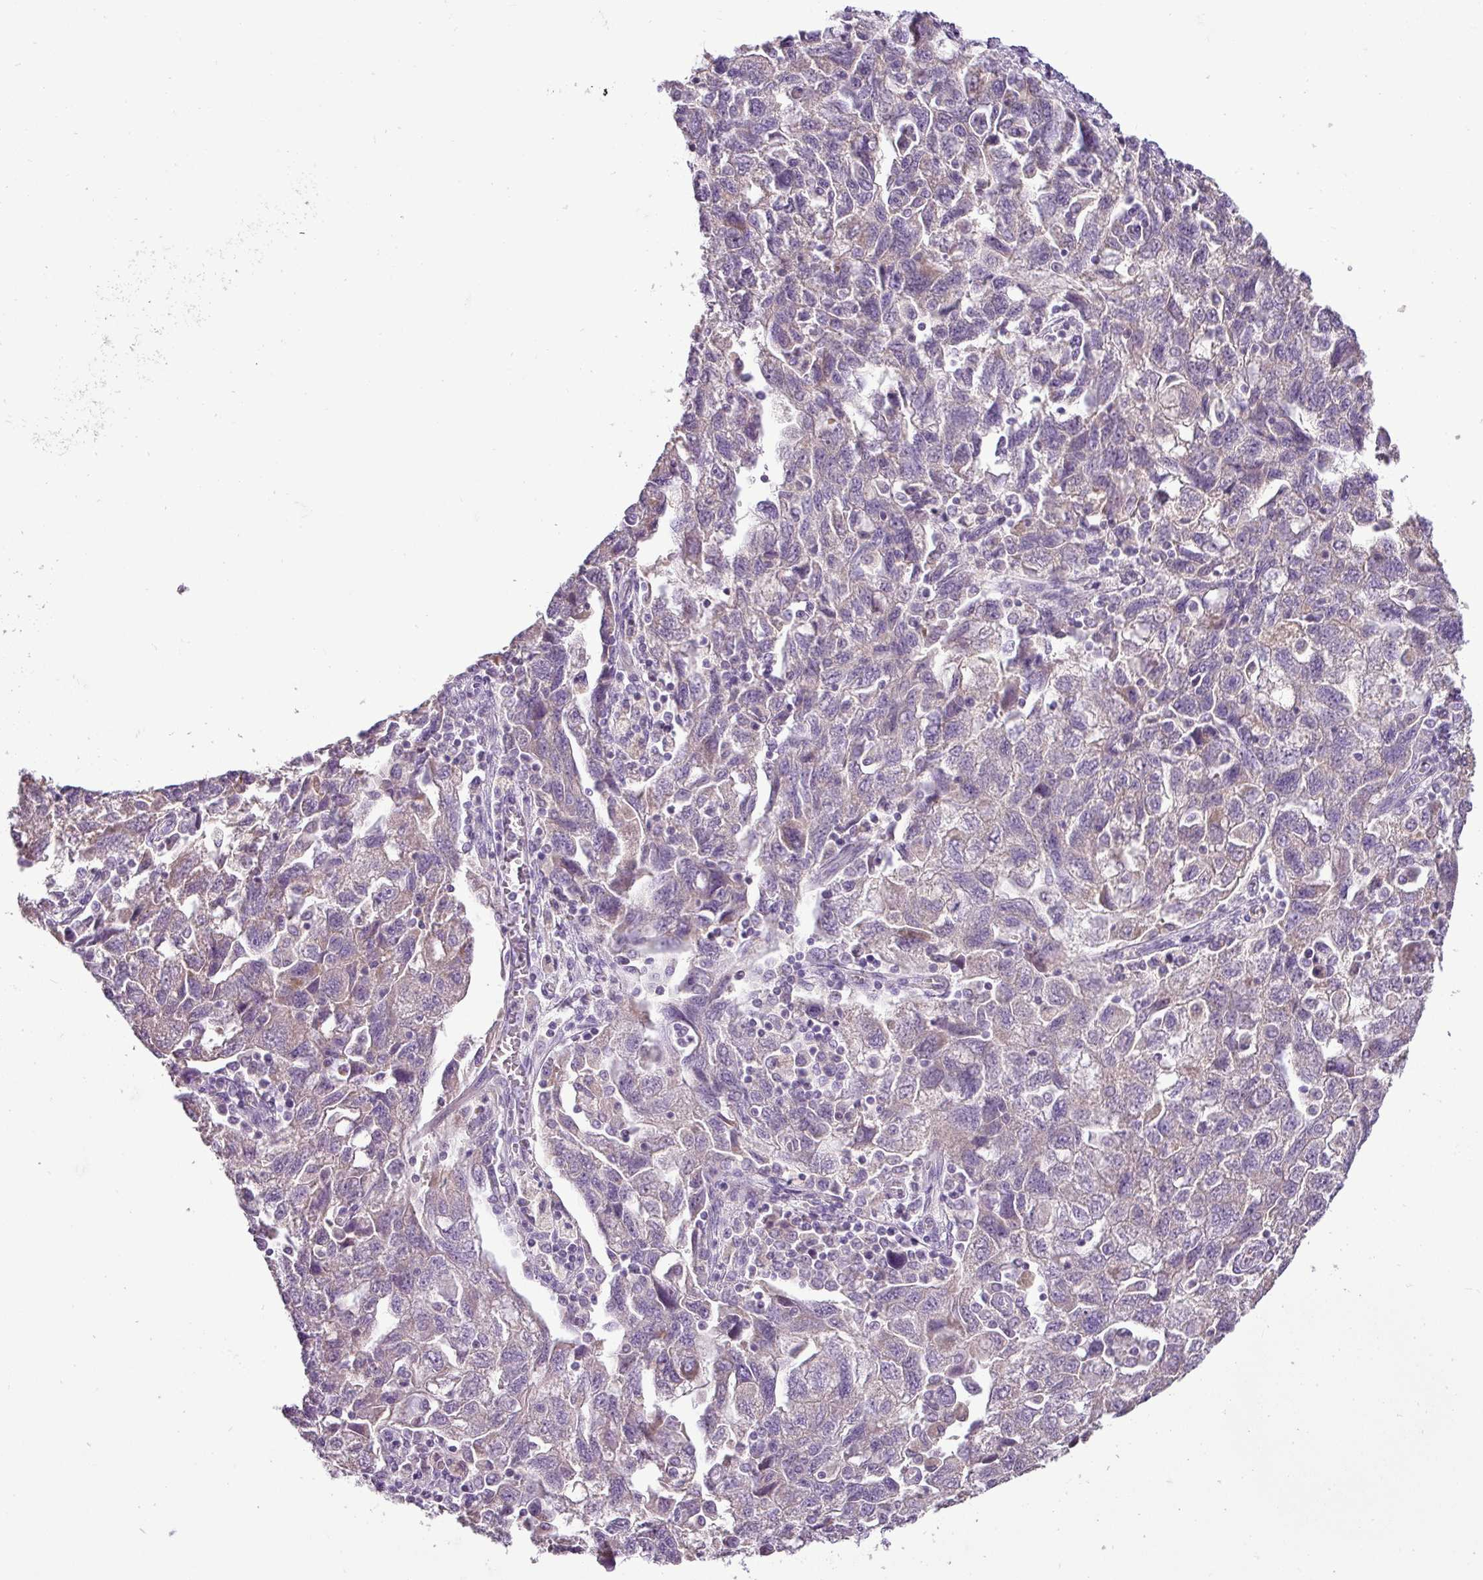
{"staining": {"intensity": "weak", "quantity": "<25%", "location": "cytoplasmic/membranous"}, "tissue": "ovarian cancer", "cell_type": "Tumor cells", "image_type": "cancer", "snomed": [{"axis": "morphology", "description": "Carcinoma, NOS"}, {"axis": "morphology", "description": "Cystadenocarcinoma, serous, NOS"}, {"axis": "topography", "description": "Ovary"}], "caption": "Histopathology image shows no protein expression in tumor cells of carcinoma (ovarian) tissue.", "gene": "BRINP2", "patient": {"sex": "female", "age": 69}}